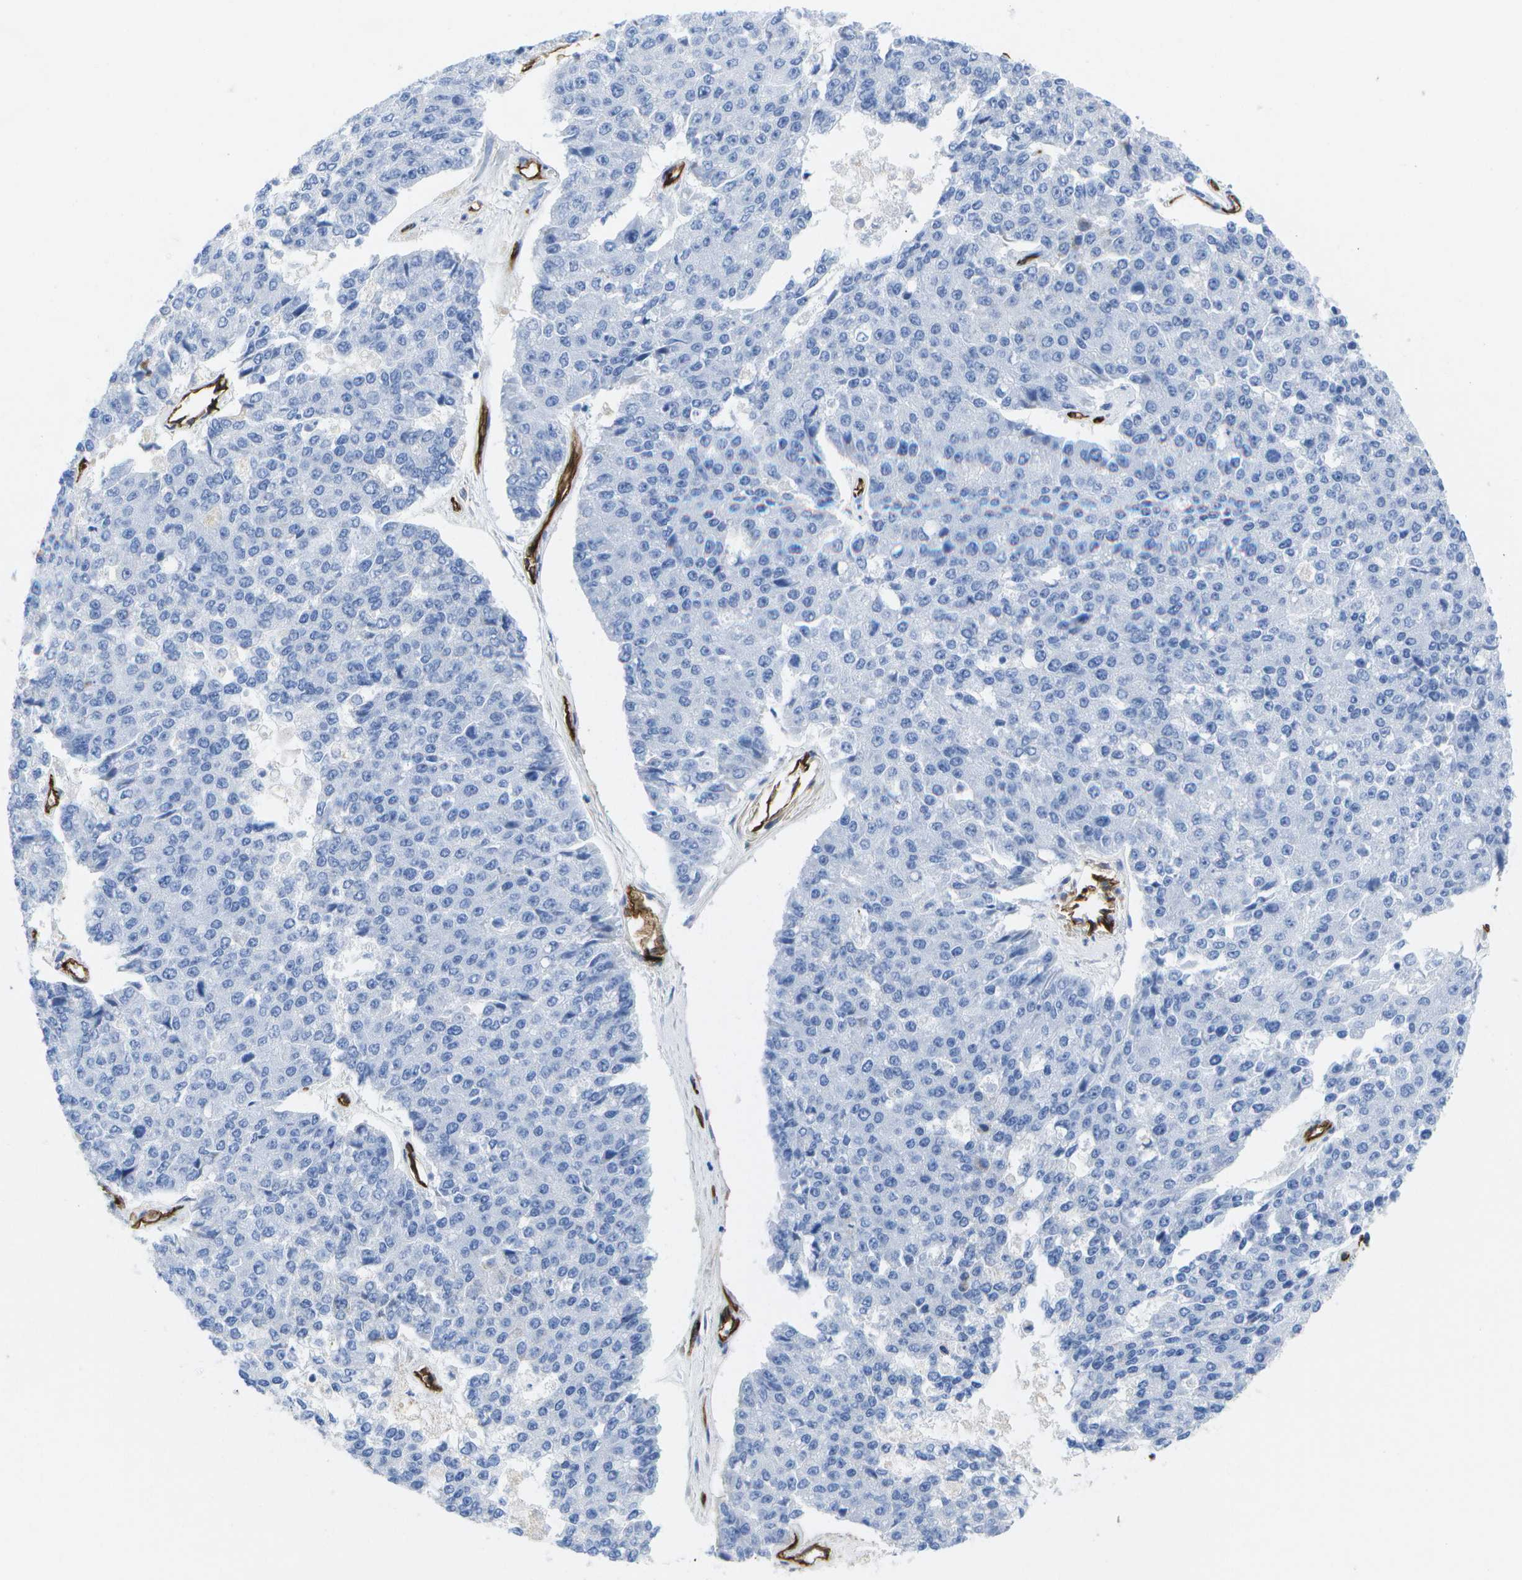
{"staining": {"intensity": "negative", "quantity": "none", "location": "none"}, "tissue": "pancreatic cancer", "cell_type": "Tumor cells", "image_type": "cancer", "snomed": [{"axis": "morphology", "description": "Adenocarcinoma, NOS"}, {"axis": "topography", "description": "Pancreas"}], "caption": "Adenocarcinoma (pancreatic) stained for a protein using immunohistochemistry shows no expression tumor cells.", "gene": "DYSF", "patient": {"sex": "male", "age": 50}}